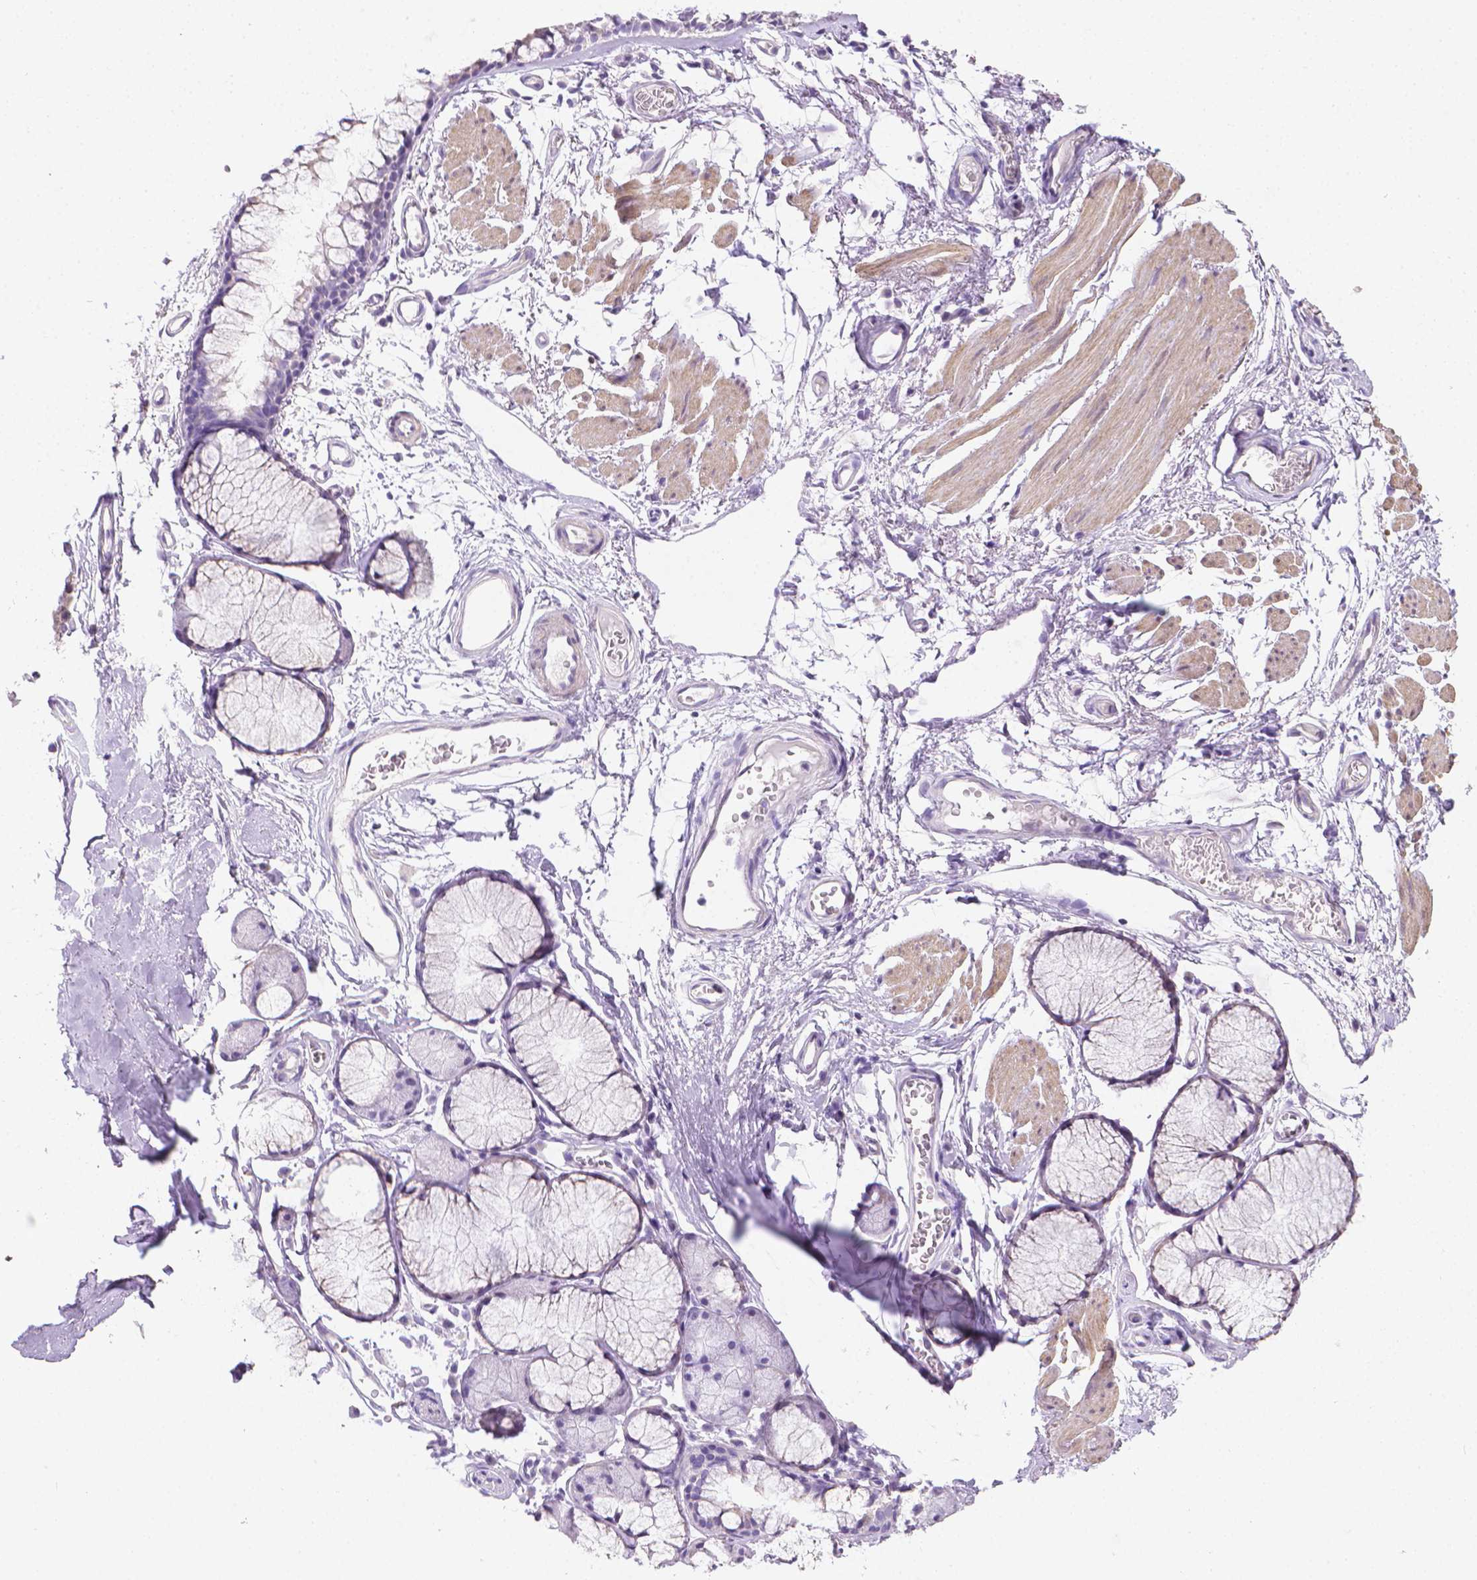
{"staining": {"intensity": "negative", "quantity": "none", "location": "none"}, "tissue": "adipose tissue", "cell_type": "Adipocytes", "image_type": "normal", "snomed": [{"axis": "morphology", "description": "Normal tissue, NOS"}, {"axis": "topography", "description": "Cartilage tissue"}, {"axis": "topography", "description": "Bronchus"}], "caption": "A high-resolution micrograph shows immunohistochemistry staining of unremarkable adipose tissue, which reveals no significant staining in adipocytes.", "gene": "PNMA2", "patient": {"sex": "female", "age": 79}}